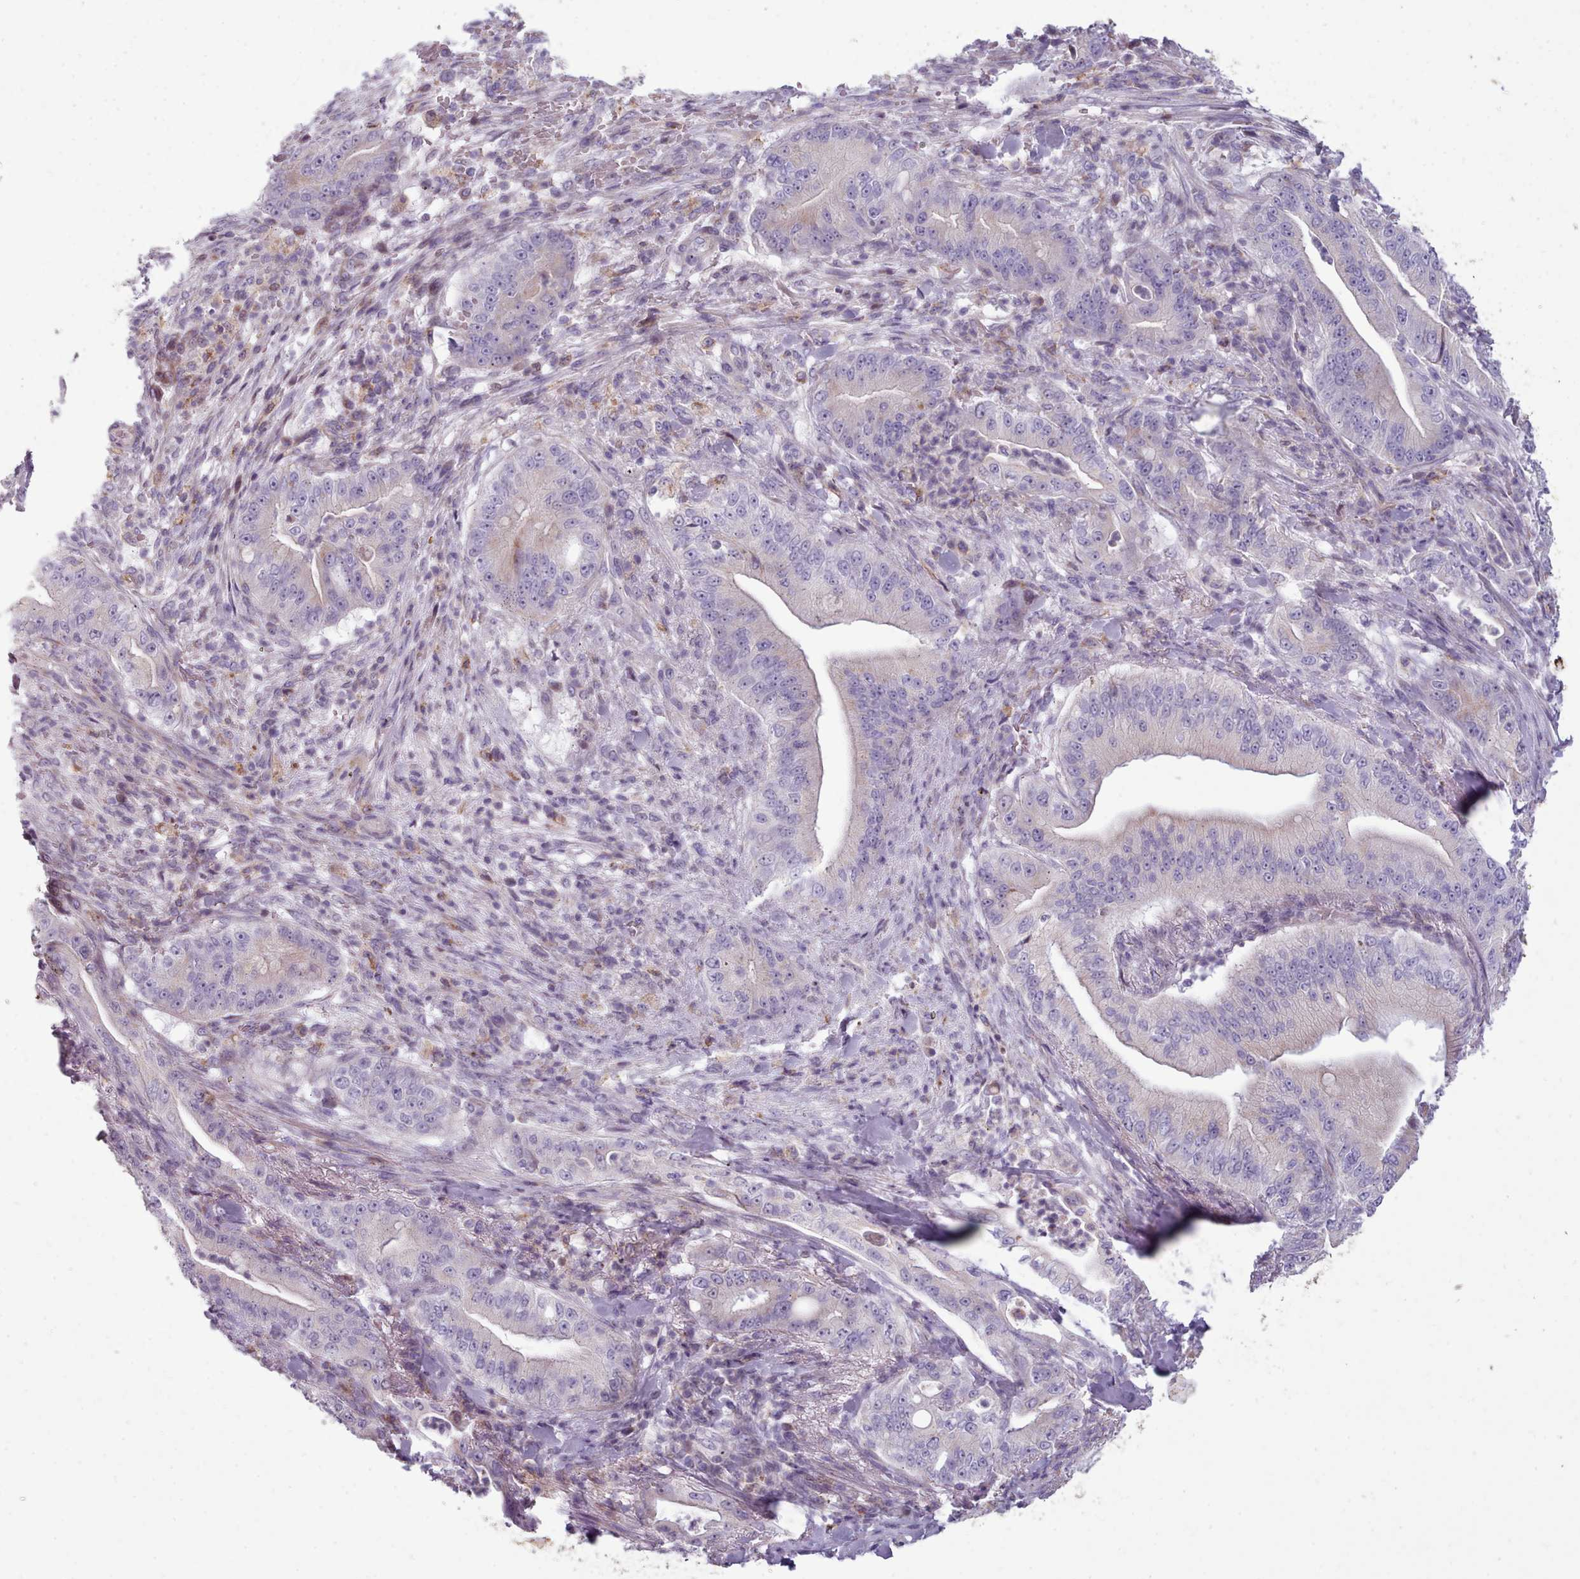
{"staining": {"intensity": "negative", "quantity": "none", "location": "none"}, "tissue": "pancreatic cancer", "cell_type": "Tumor cells", "image_type": "cancer", "snomed": [{"axis": "morphology", "description": "Adenocarcinoma, NOS"}, {"axis": "topography", "description": "Pancreas"}], "caption": "The histopathology image displays no significant staining in tumor cells of pancreatic cancer. Brightfield microscopy of immunohistochemistry (IHC) stained with DAB (brown) and hematoxylin (blue), captured at high magnification.", "gene": "SLC52A3", "patient": {"sex": "male", "age": 71}}